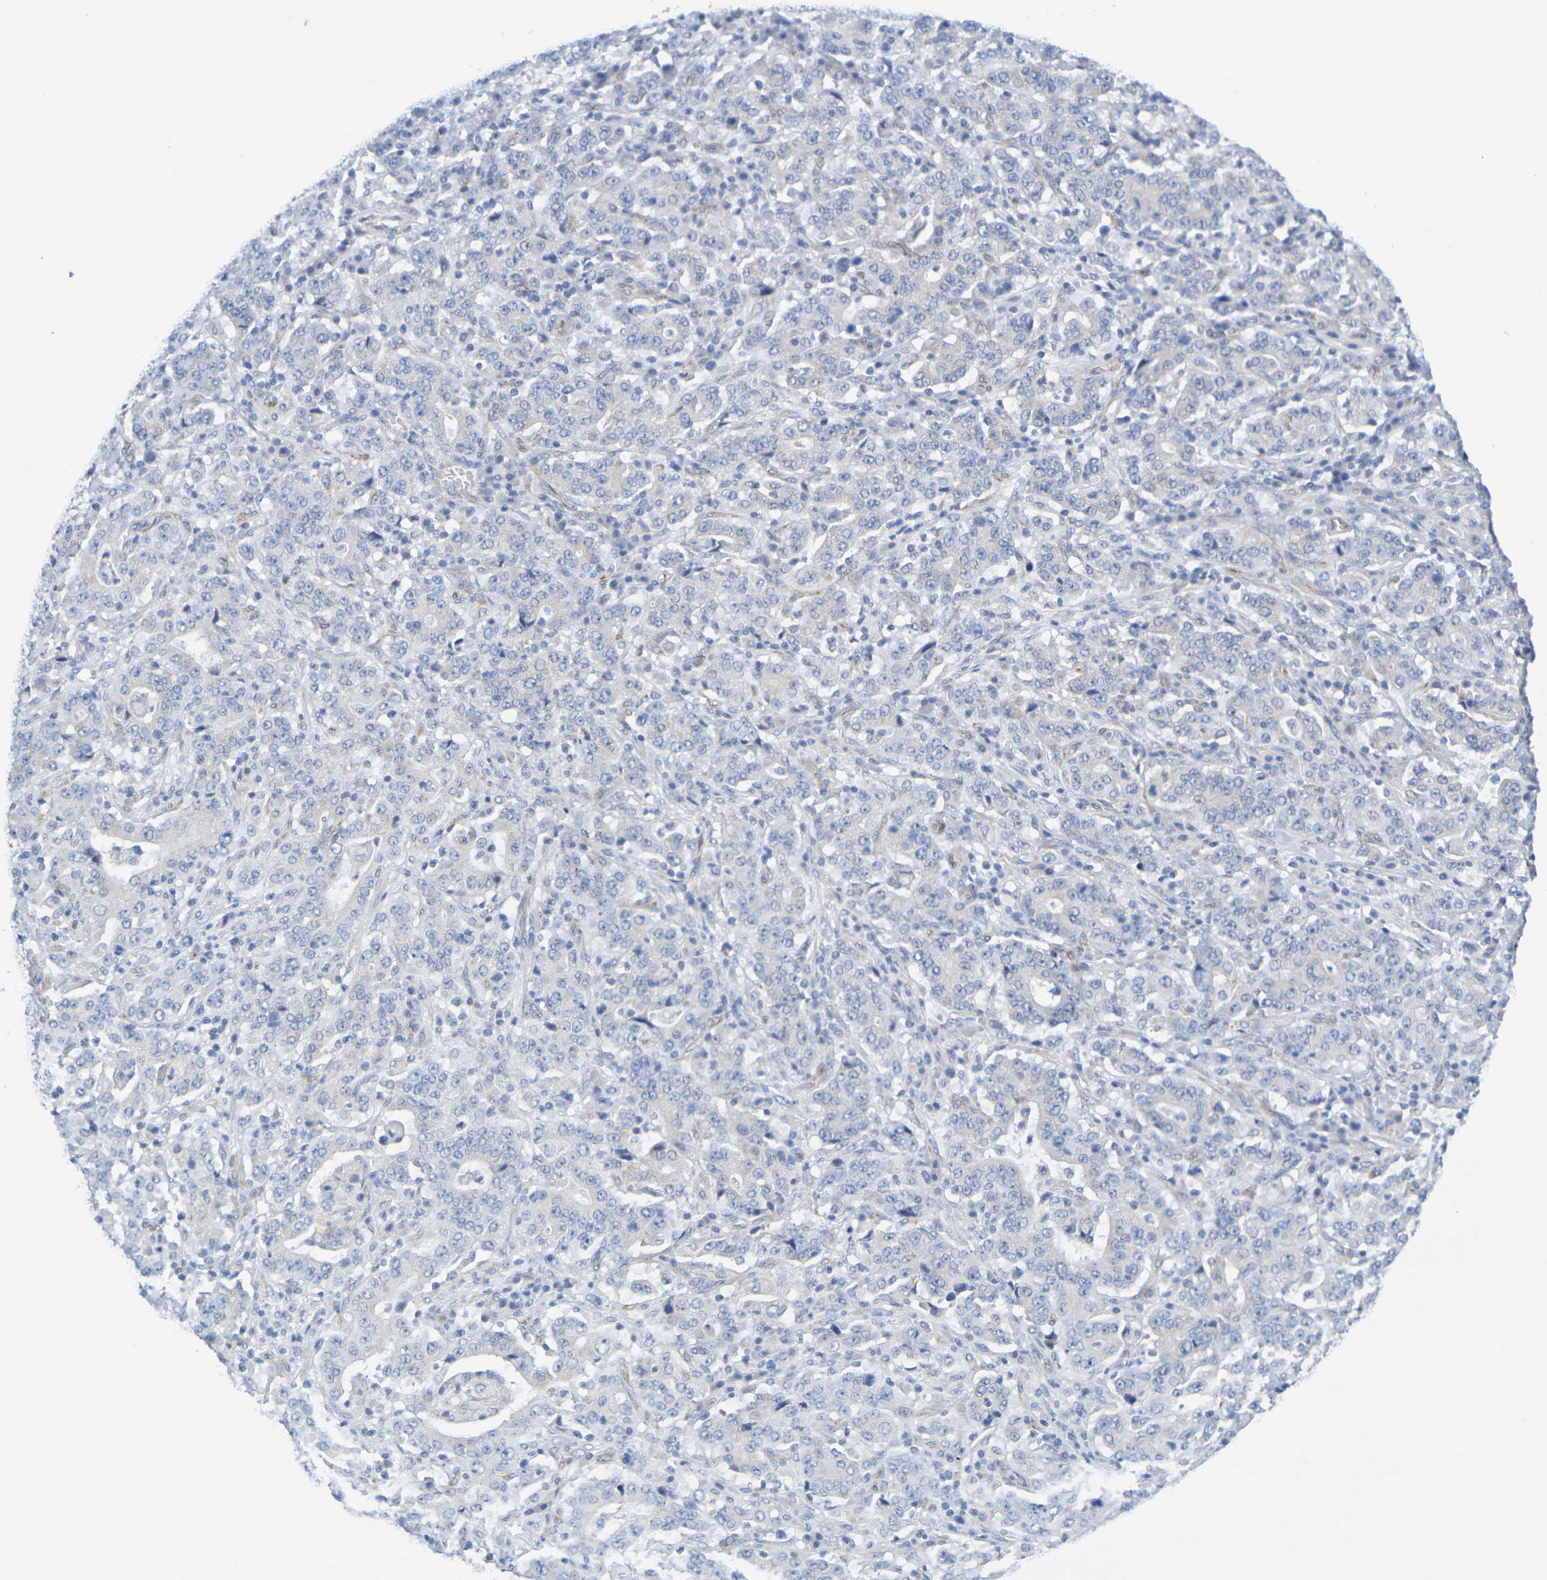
{"staining": {"intensity": "weak", "quantity": "<25%", "location": "cytoplasmic/membranous"}, "tissue": "stomach cancer", "cell_type": "Tumor cells", "image_type": "cancer", "snomed": [{"axis": "morphology", "description": "Normal tissue, NOS"}, {"axis": "morphology", "description": "Adenocarcinoma, NOS"}, {"axis": "topography", "description": "Stomach, upper"}, {"axis": "topography", "description": "Stomach"}], "caption": "The histopathology image demonstrates no staining of tumor cells in stomach cancer (adenocarcinoma).", "gene": "TMCC3", "patient": {"sex": "male", "age": 59}}